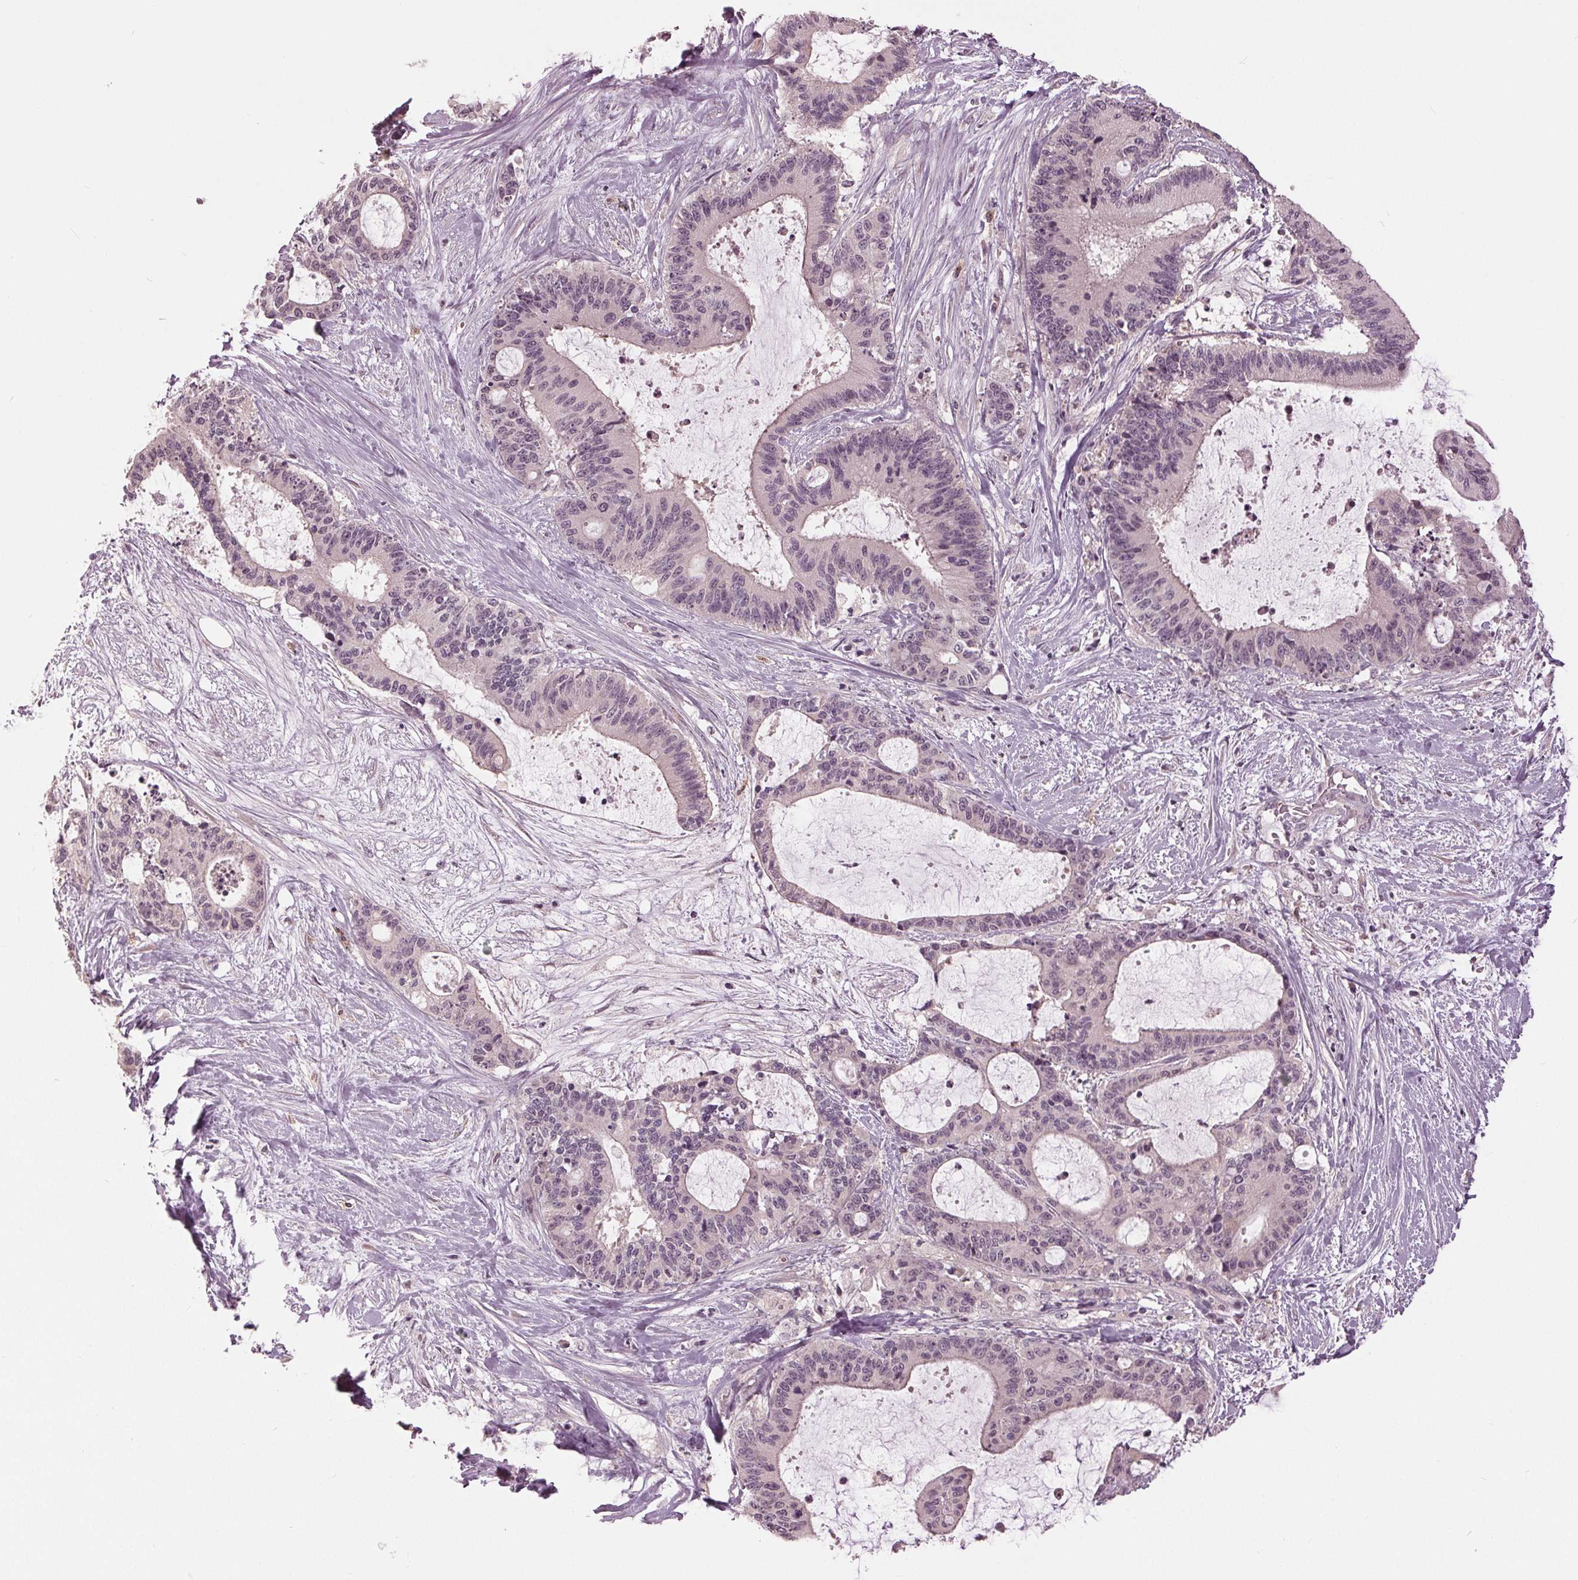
{"staining": {"intensity": "negative", "quantity": "none", "location": "none"}, "tissue": "liver cancer", "cell_type": "Tumor cells", "image_type": "cancer", "snomed": [{"axis": "morphology", "description": "Cholangiocarcinoma"}, {"axis": "topography", "description": "Liver"}], "caption": "A high-resolution micrograph shows immunohistochemistry (IHC) staining of liver cancer, which reveals no significant expression in tumor cells.", "gene": "SIGLEC6", "patient": {"sex": "female", "age": 73}}